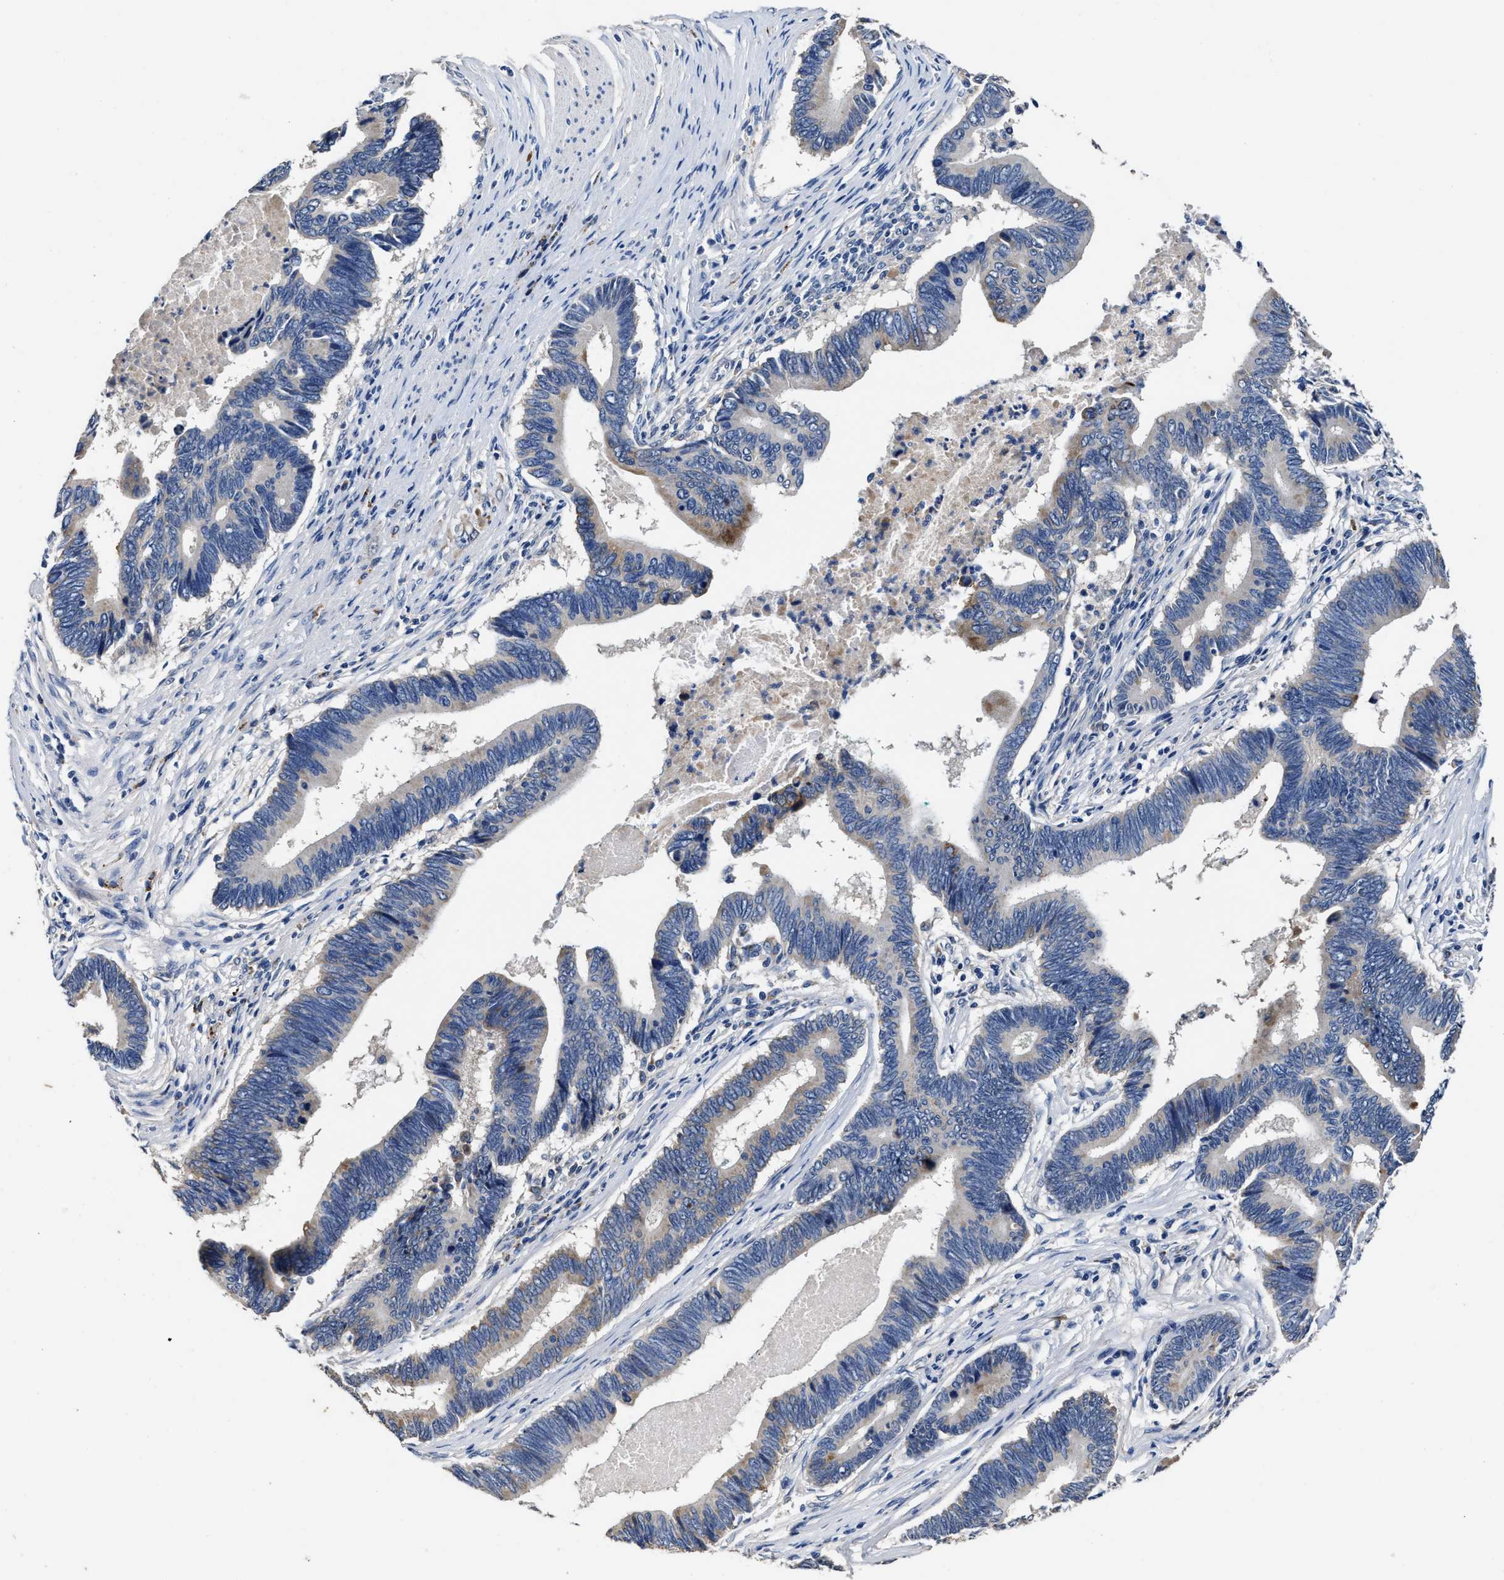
{"staining": {"intensity": "moderate", "quantity": "<25%", "location": "cytoplasmic/membranous"}, "tissue": "pancreatic cancer", "cell_type": "Tumor cells", "image_type": "cancer", "snomed": [{"axis": "morphology", "description": "Adenocarcinoma, NOS"}, {"axis": "topography", "description": "Pancreas"}], "caption": "Human pancreatic cancer (adenocarcinoma) stained with a brown dye exhibits moderate cytoplasmic/membranous positive positivity in approximately <25% of tumor cells.", "gene": "UBR4", "patient": {"sex": "female", "age": 70}}